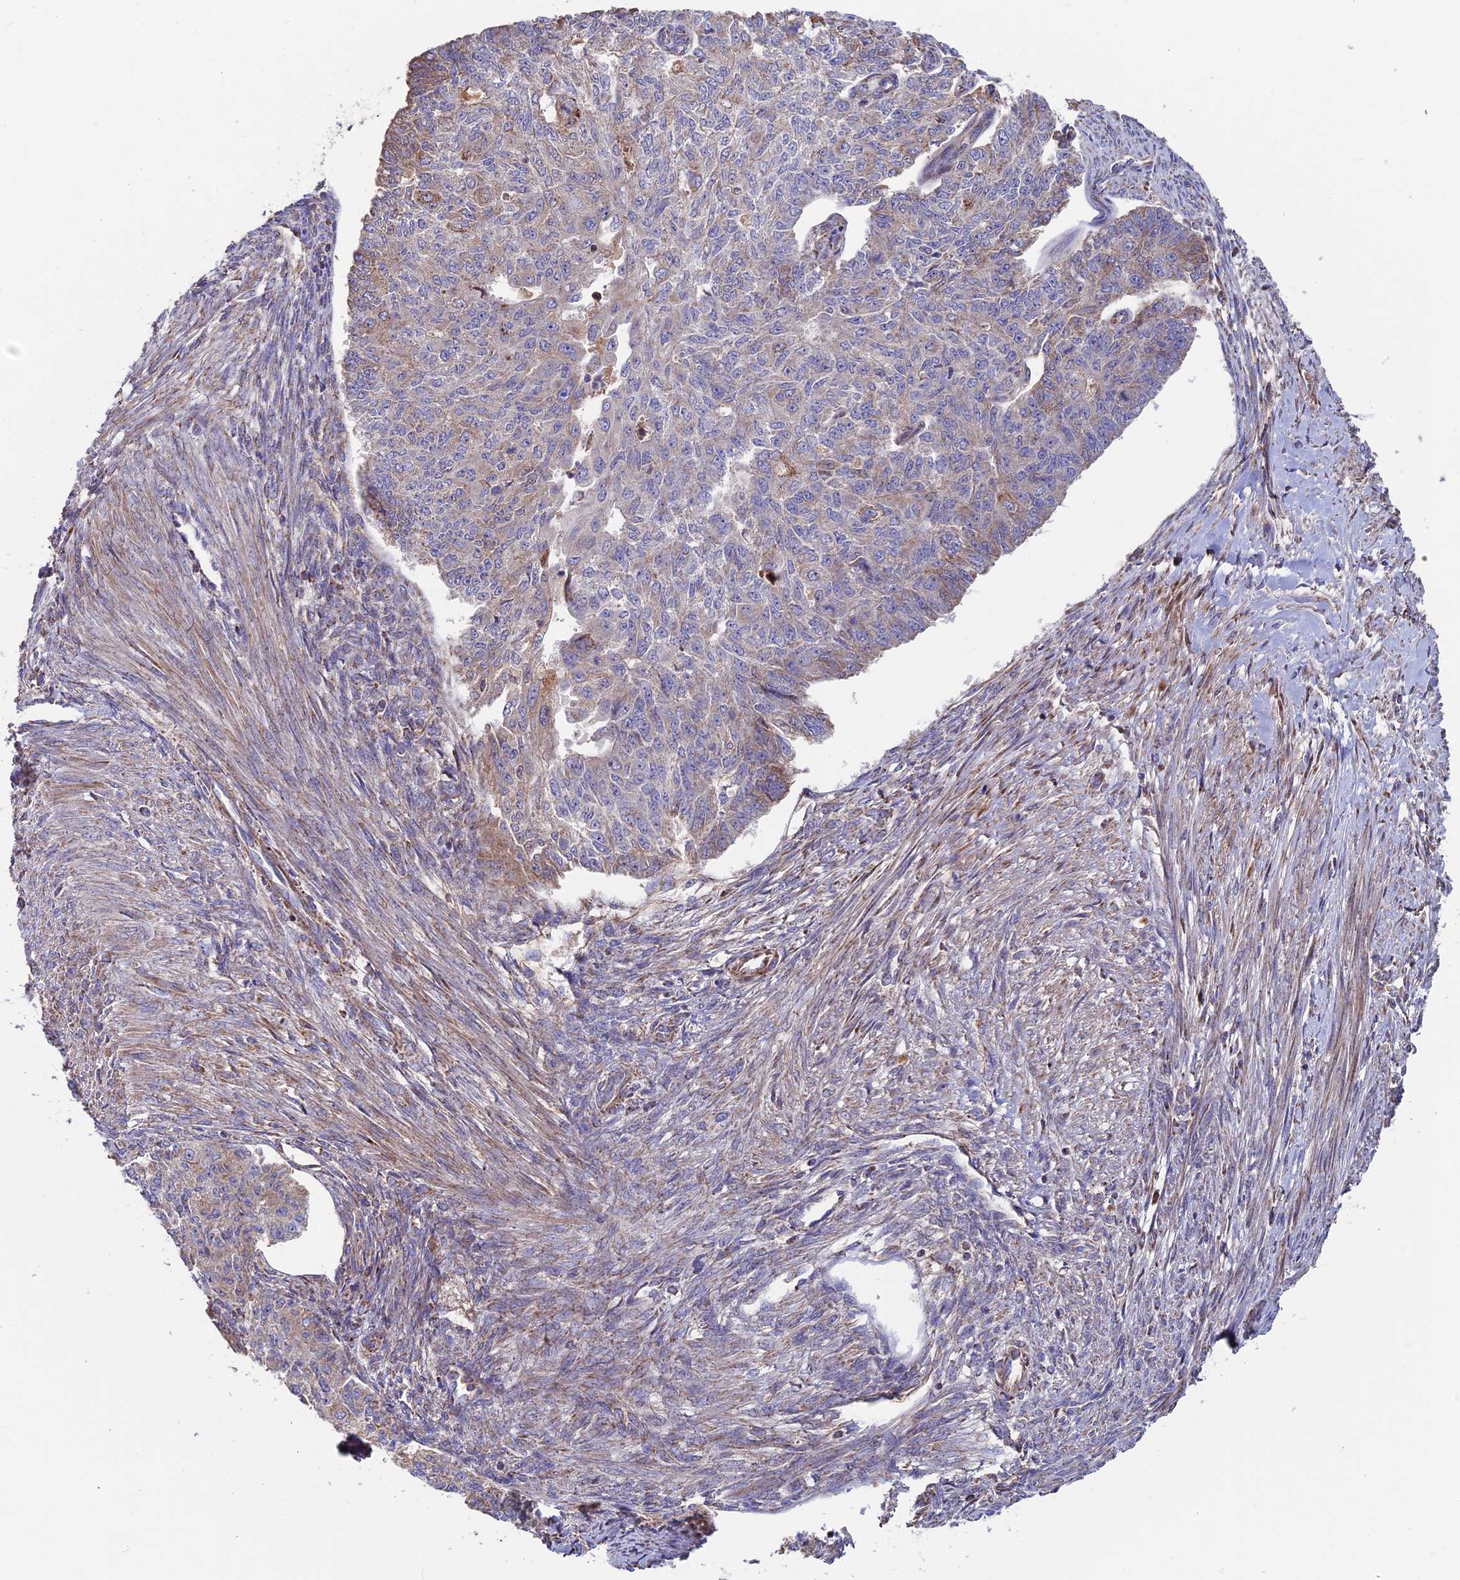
{"staining": {"intensity": "moderate", "quantity": ">75%", "location": "cytoplasmic/membranous"}, "tissue": "endometrial cancer", "cell_type": "Tumor cells", "image_type": "cancer", "snomed": [{"axis": "morphology", "description": "Adenocarcinoma, NOS"}, {"axis": "topography", "description": "Endometrium"}], "caption": "Immunohistochemistry (IHC) staining of endometrial cancer (adenocarcinoma), which demonstrates medium levels of moderate cytoplasmic/membranous staining in approximately >75% of tumor cells indicating moderate cytoplasmic/membranous protein positivity. The staining was performed using DAB (3,3'-diaminobenzidine) (brown) for protein detection and nuclei were counterstained in hematoxylin (blue).", "gene": "SLC15A5", "patient": {"sex": "female", "age": 32}}